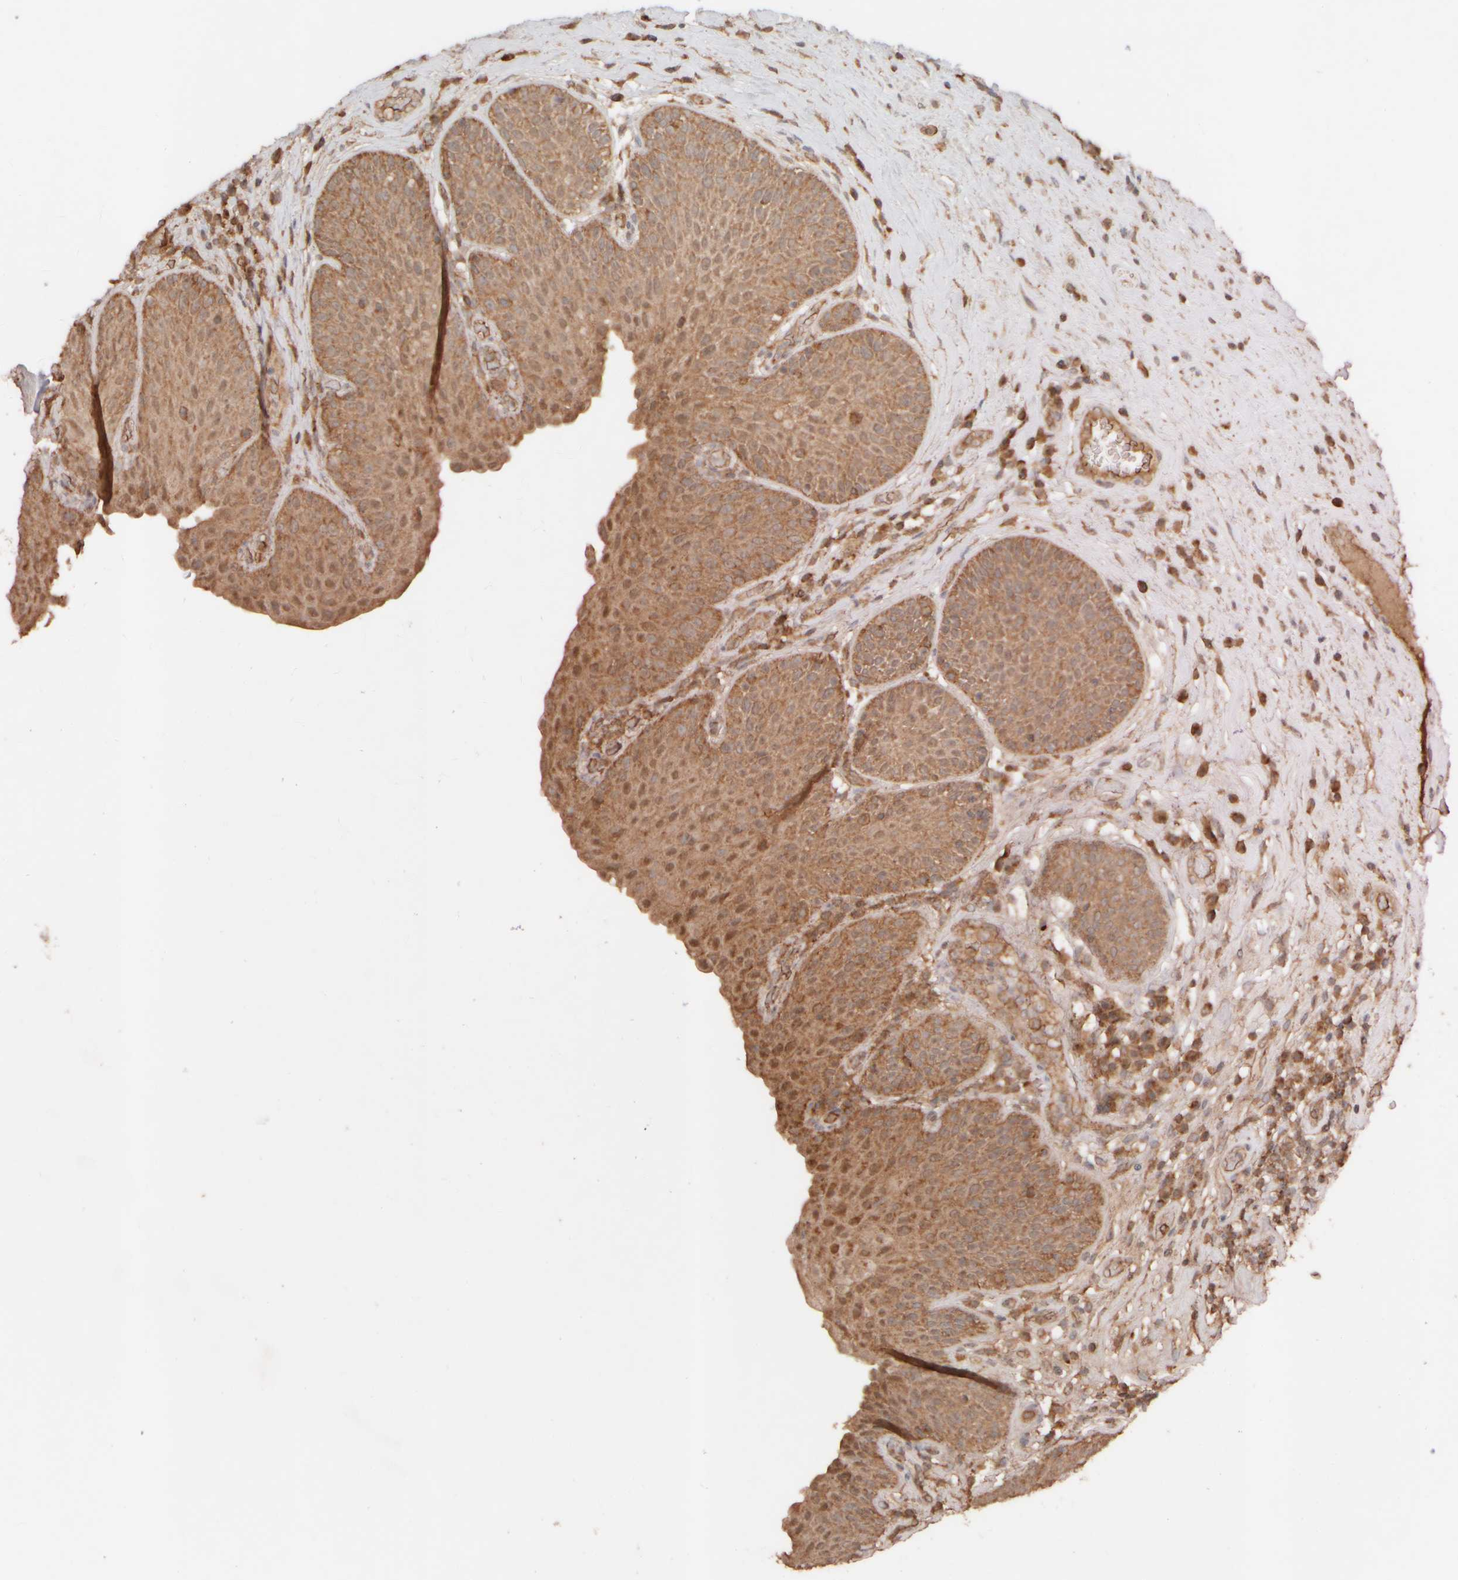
{"staining": {"intensity": "moderate", "quantity": ">75%", "location": "cytoplasmic/membranous"}, "tissue": "urinary bladder", "cell_type": "Urothelial cells", "image_type": "normal", "snomed": [{"axis": "morphology", "description": "Normal tissue, NOS"}, {"axis": "topography", "description": "Urinary bladder"}], "caption": "An image showing moderate cytoplasmic/membranous expression in about >75% of urothelial cells in benign urinary bladder, as visualized by brown immunohistochemical staining.", "gene": "EIF2B3", "patient": {"sex": "female", "age": 62}}